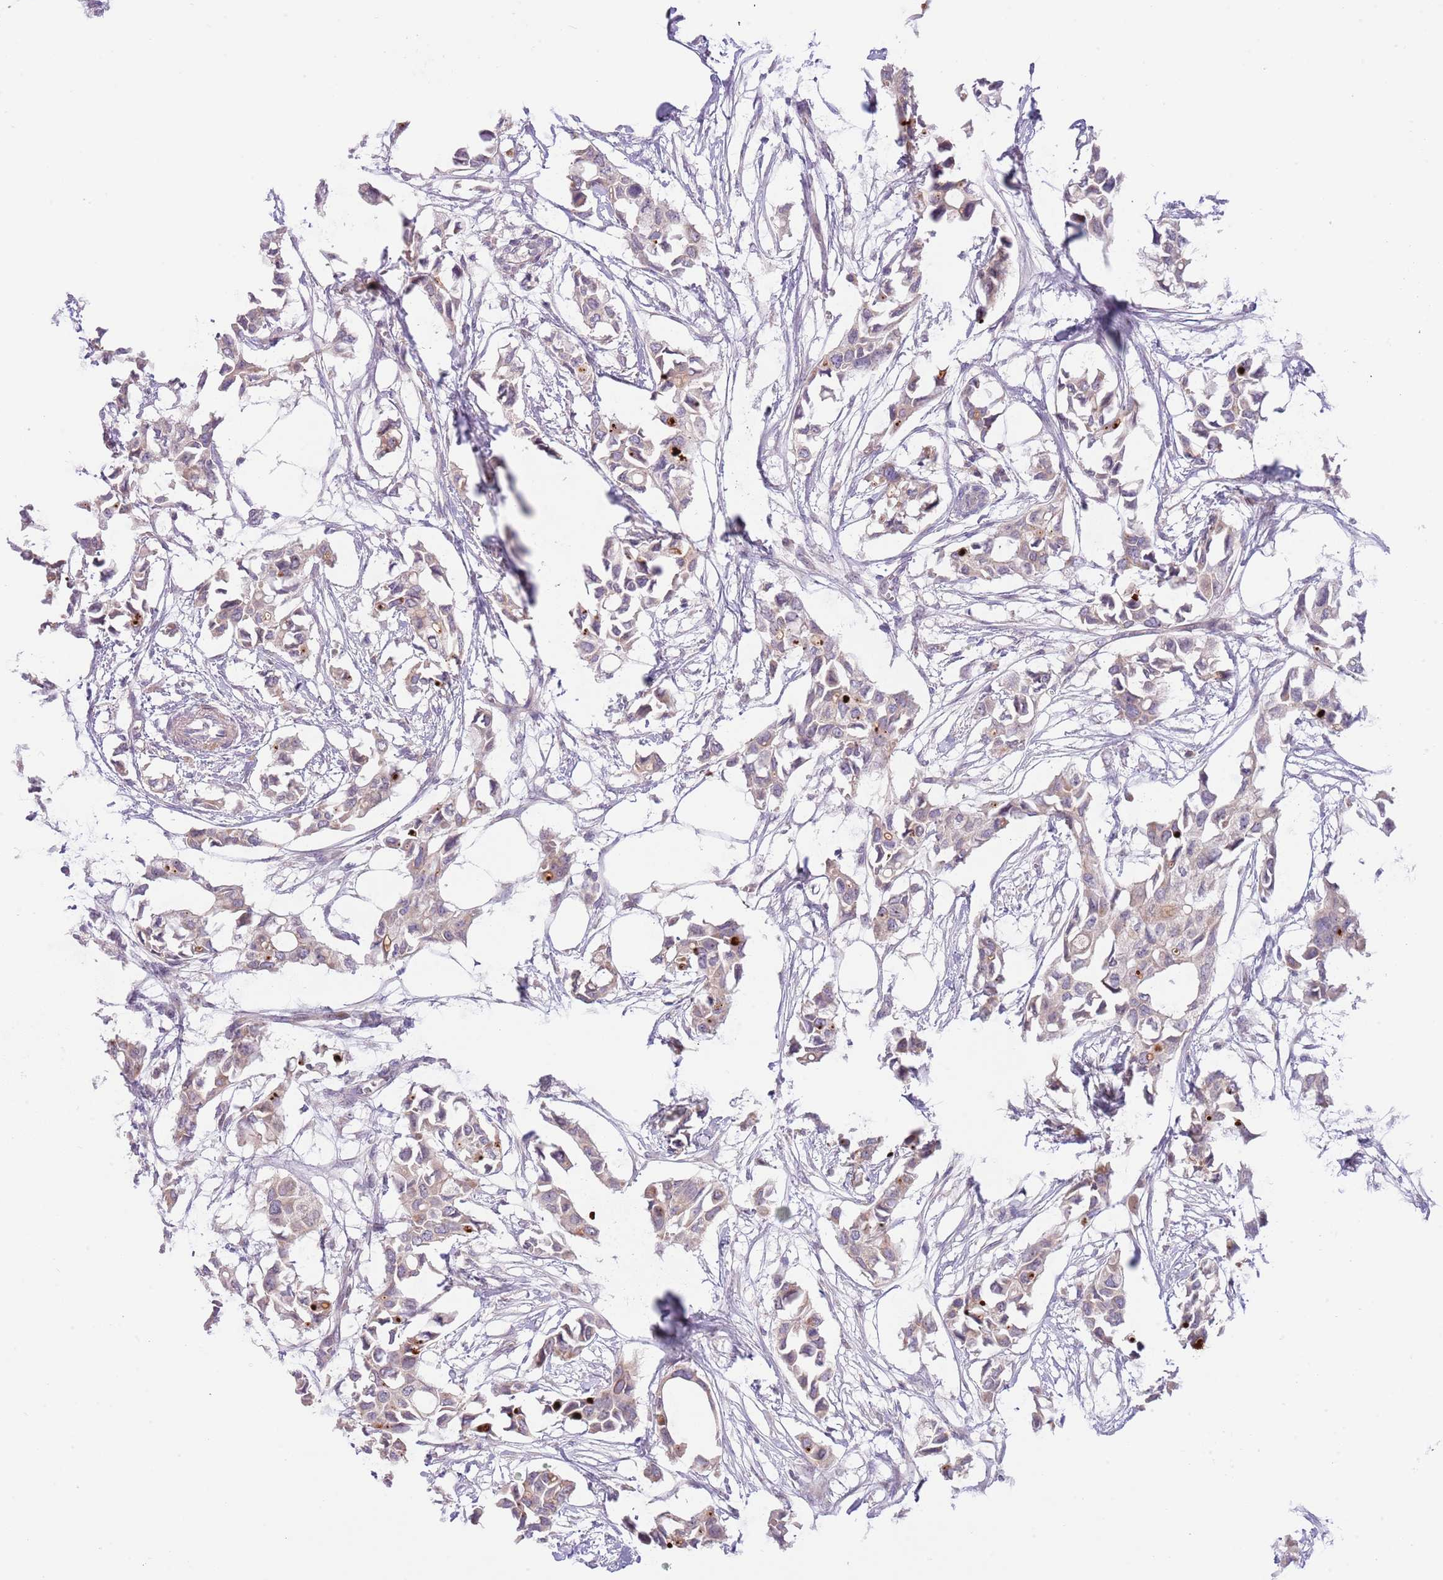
{"staining": {"intensity": "weak", "quantity": ">75%", "location": "cytoplasmic/membranous"}, "tissue": "breast cancer", "cell_type": "Tumor cells", "image_type": "cancer", "snomed": [{"axis": "morphology", "description": "Duct carcinoma"}, {"axis": "topography", "description": "Breast"}], "caption": "A brown stain highlights weak cytoplasmic/membranous positivity of a protein in human breast cancer (intraductal carcinoma) tumor cells. The staining was performed using DAB to visualize the protein expression in brown, while the nuclei were stained in blue with hematoxylin (Magnification: 20x).", "gene": "AP1S2", "patient": {"sex": "female", "age": 41}}